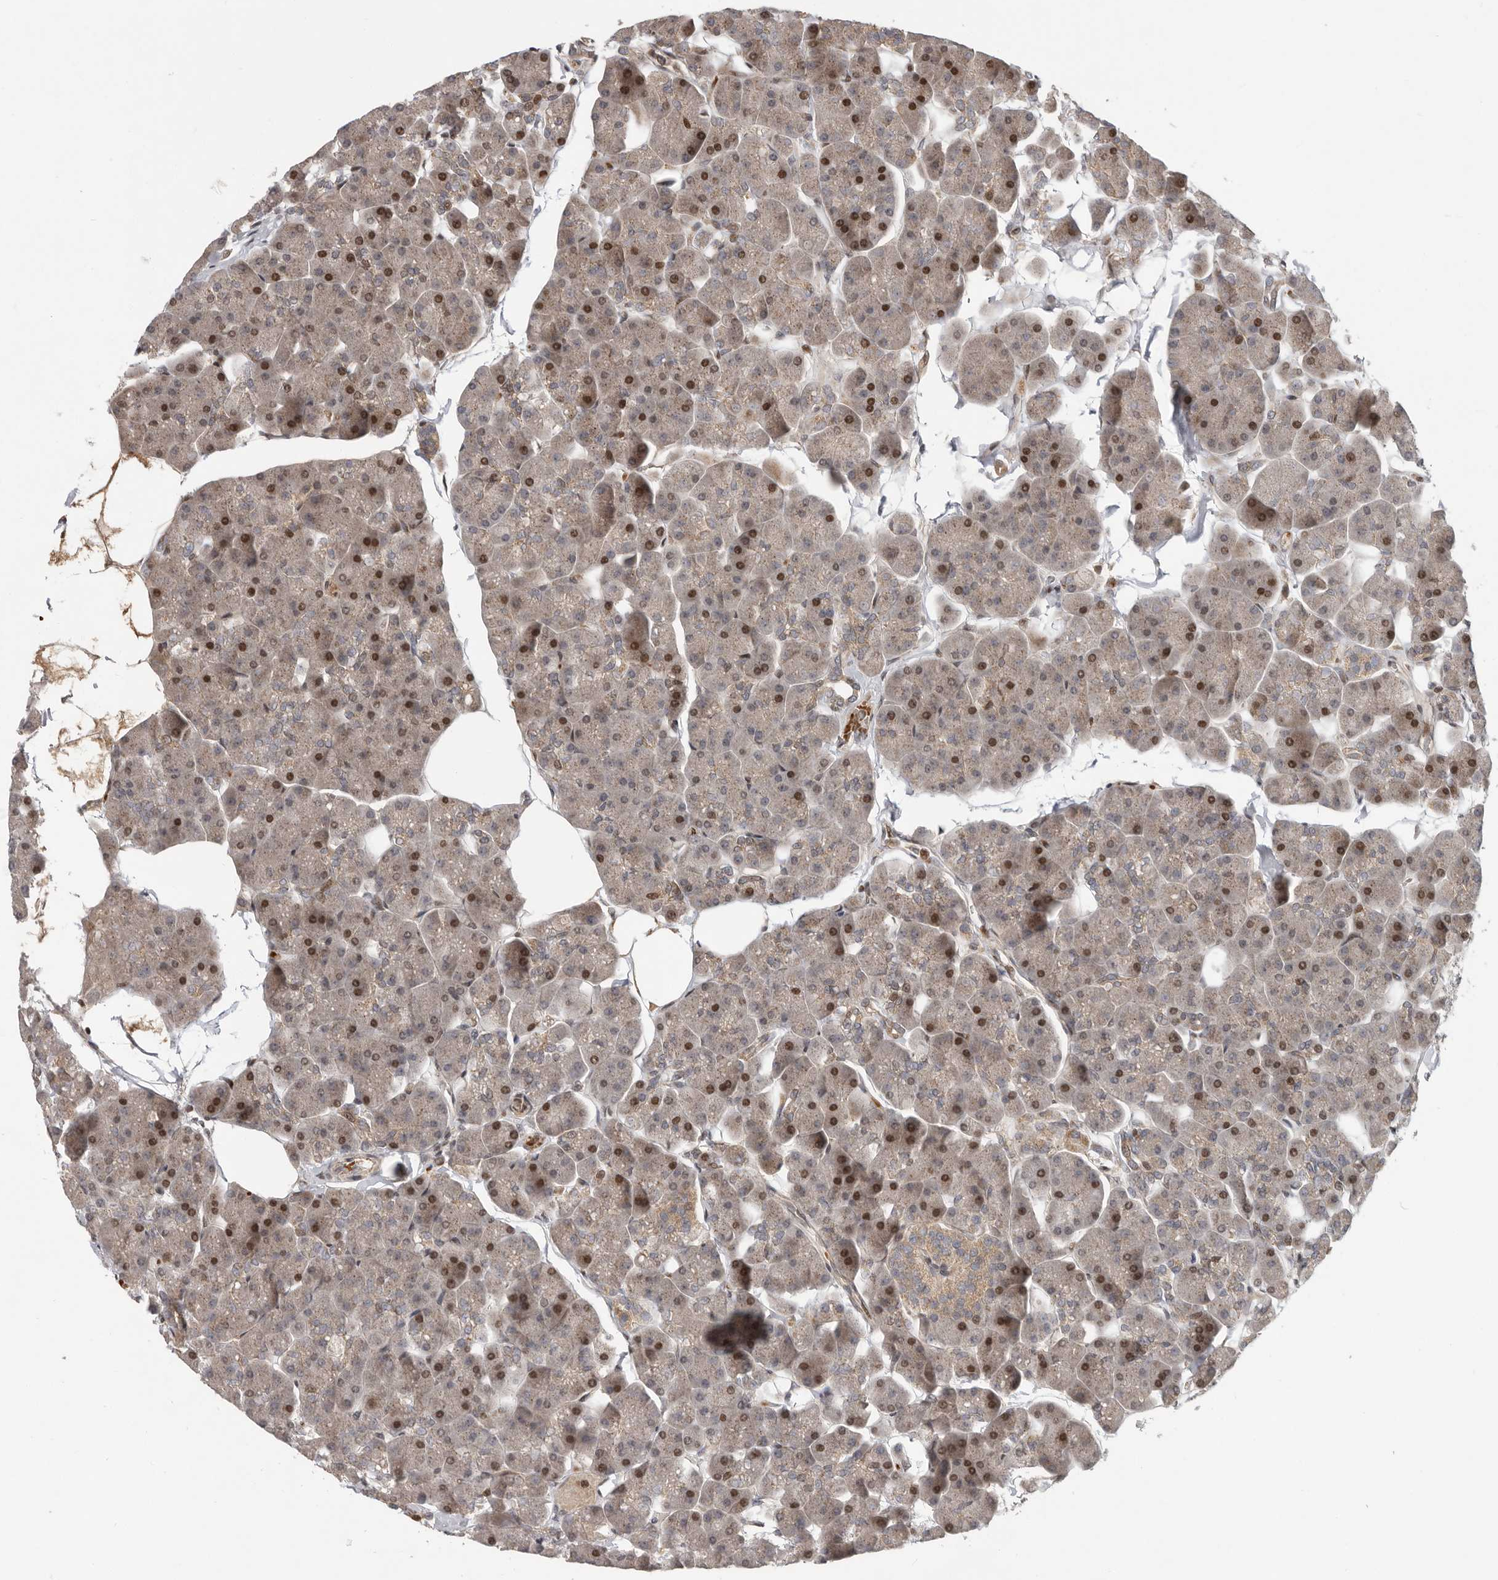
{"staining": {"intensity": "strong", "quantity": "25%-75%", "location": "nuclear"}, "tissue": "pancreas", "cell_type": "Exocrine glandular cells", "image_type": "normal", "snomed": [{"axis": "morphology", "description": "Normal tissue, NOS"}, {"axis": "topography", "description": "Pancreas"}], "caption": "A high amount of strong nuclear expression is present in approximately 25%-75% of exocrine glandular cells in unremarkable pancreas. The staining was performed using DAB to visualize the protein expression in brown, while the nuclei were stained in blue with hematoxylin (Magnification: 20x).", "gene": "RABIF", "patient": {"sex": "male", "age": 35}}